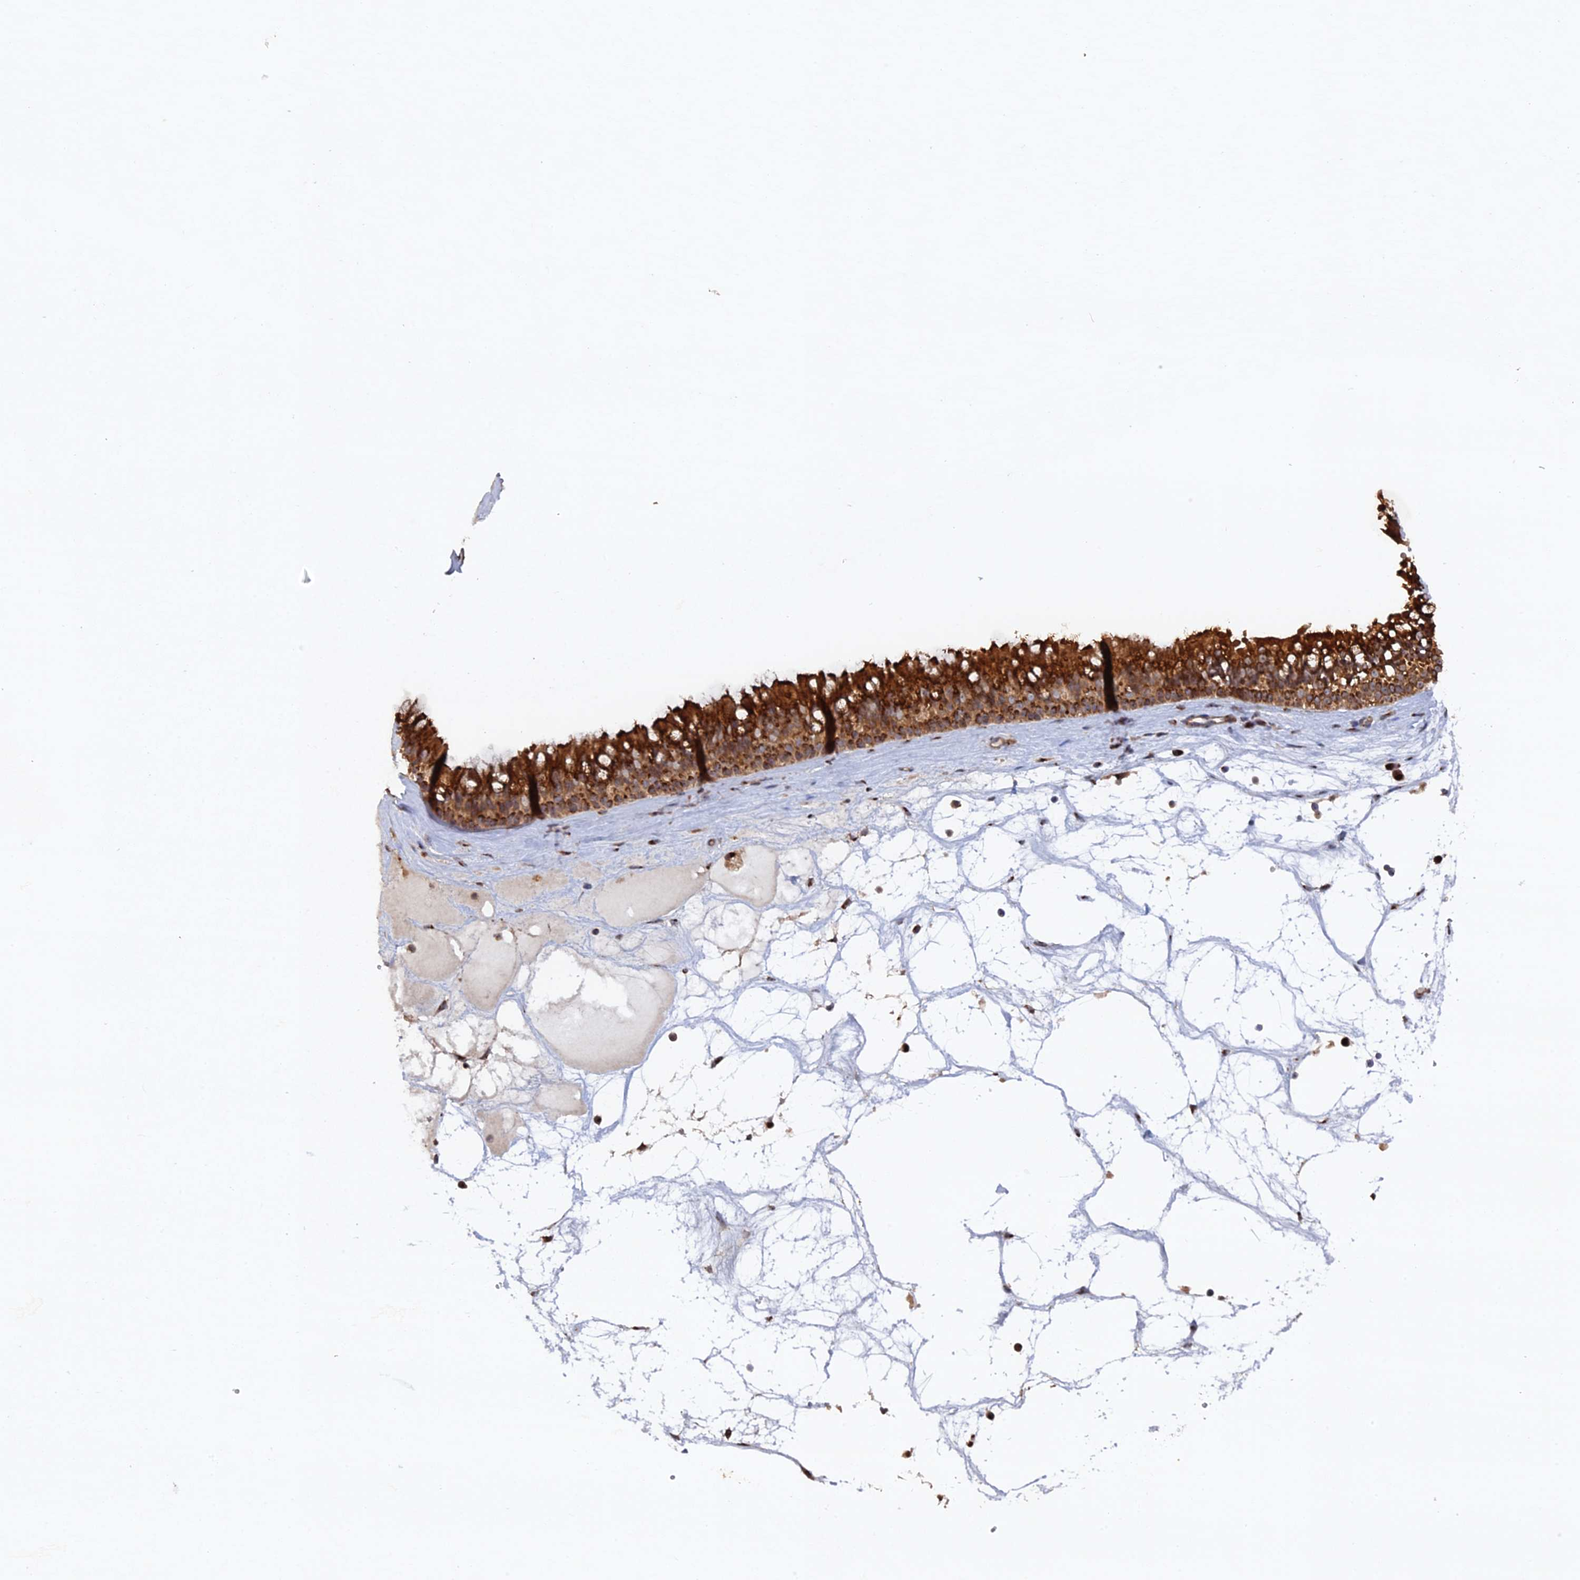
{"staining": {"intensity": "strong", "quantity": ">75%", "location": "cytoplasmic/membranous"}, "tissue": "nasopharynx", "cell_type": "Respiratory epithelial cells", "image_type": "normal", "snomed": [{"axis": "morphology", "description": "Normal tissue, NOS"}, {"axis": "topography", "description": "Nasopharynx"}], "caption": "Nasopharynx stained with DAB (3,3'-diaminobenzidine) immunohistochemistry reveals high levels of strong cytoplasmic/membranous positivity in about >75% of respiratory epithelial cells.", "gene": "VPS37C", "patient": {"sex": "male", "age": 64}}